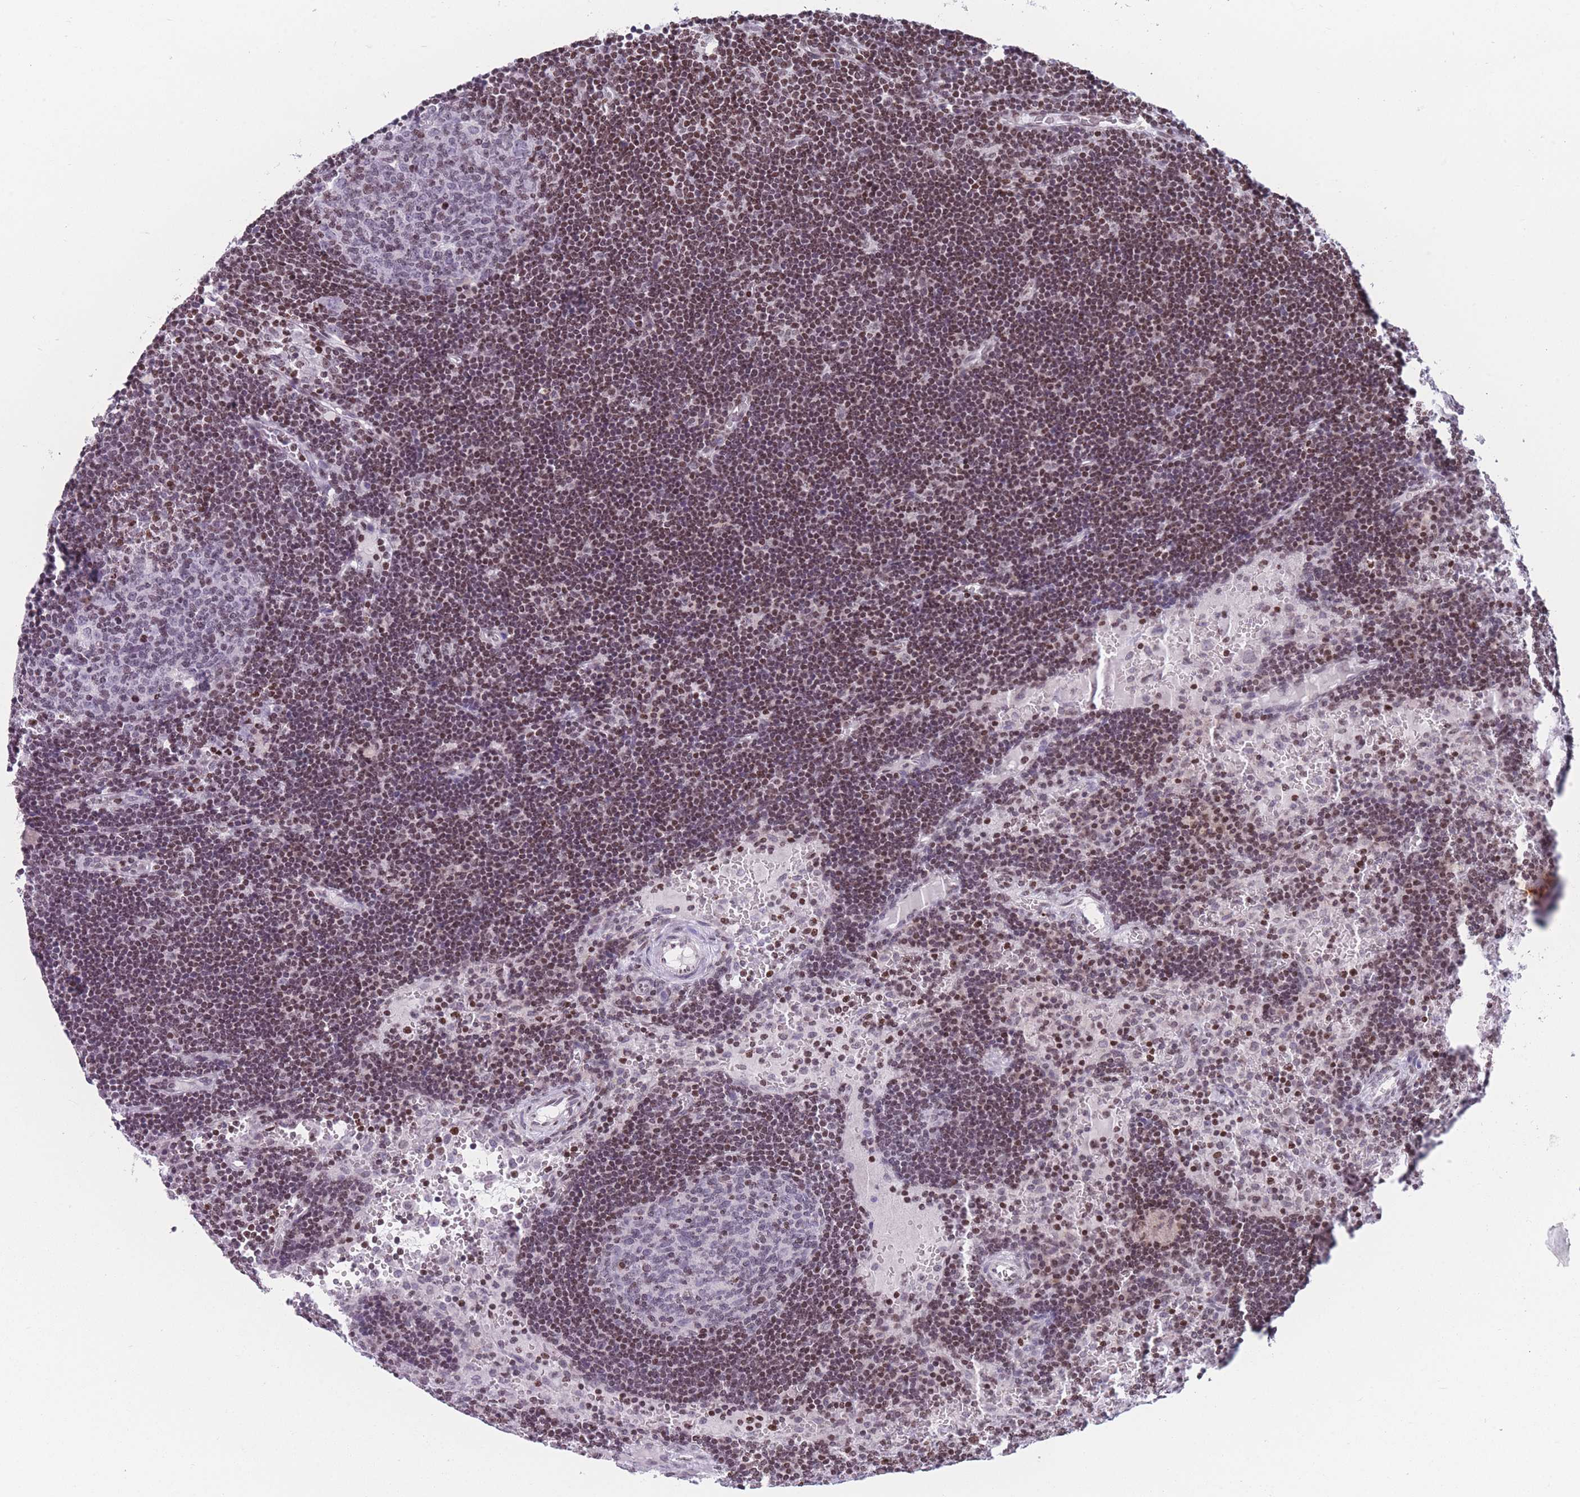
{"staining": {"intensity": "weak", "quantity": "25%-75%", "location": "nuclear"}, "tissue": "lymph node", "cell_type": "Germinal center cells", "image_type": "normal", "snomed": [{"axis": "morphology", "description": "Normal tissue, NOS"}, {"axis": "topography", "description": "Lymph node"}], "caption": "Immunohistochemical staining of unremarkable human lymph node exhibits low levels of weak nuclear expression in about 25%-75% of germinal center cells.", "gene": "AK9", "patient": {"sex": "male", "age": 62}}